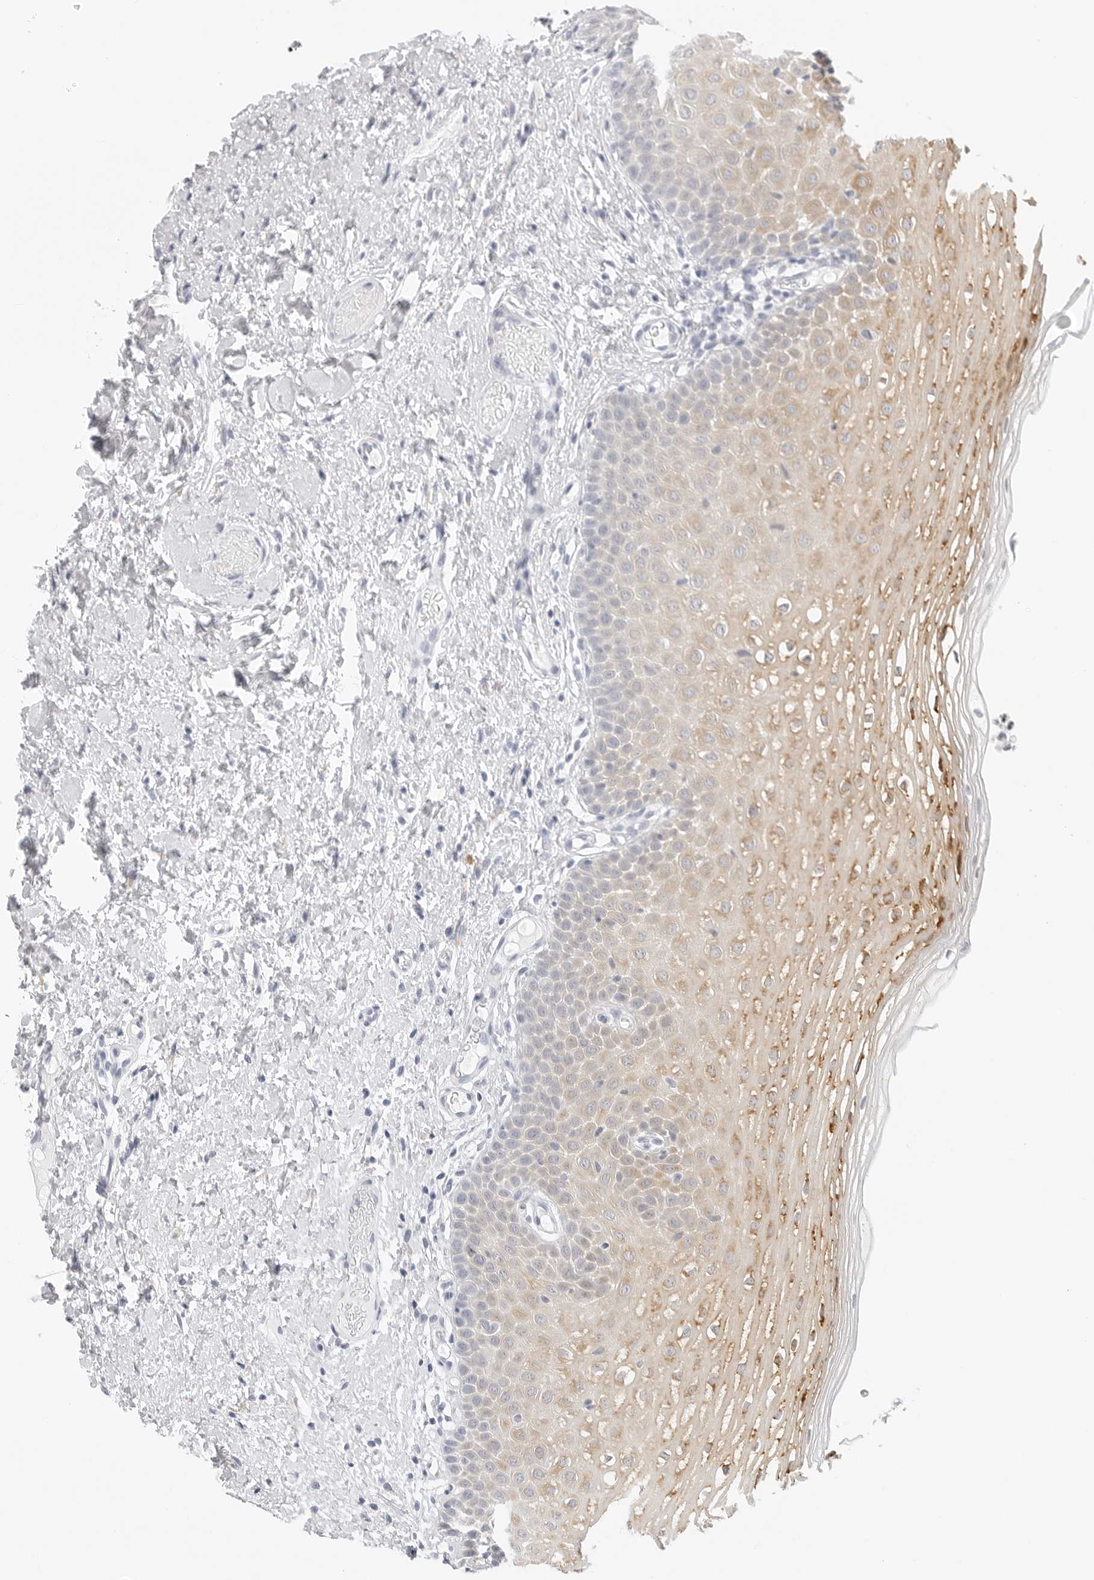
{"staining": {"intensity": "weak", "quantity": "25%-75%", "location": "cytoplasmic/membranous"}, "tissue": "oral mucosa", "cell_type": "Squamous epithelial cells", "image_type": "normal", "snomed": [{"axis": "morphology", "description": "Normal tissue, NOS"}, {"axis": "topography", "description": "Oral tissue"}], "caption": "Immunohistochemical staining of benign human oral mucosa demonstrates low levels of weak cytoplasmic/membranous expression in about 25%-75% of squamous epithelial cells.", "gene": "THEM4", "patient": {"sex": "female", "age": 56}}